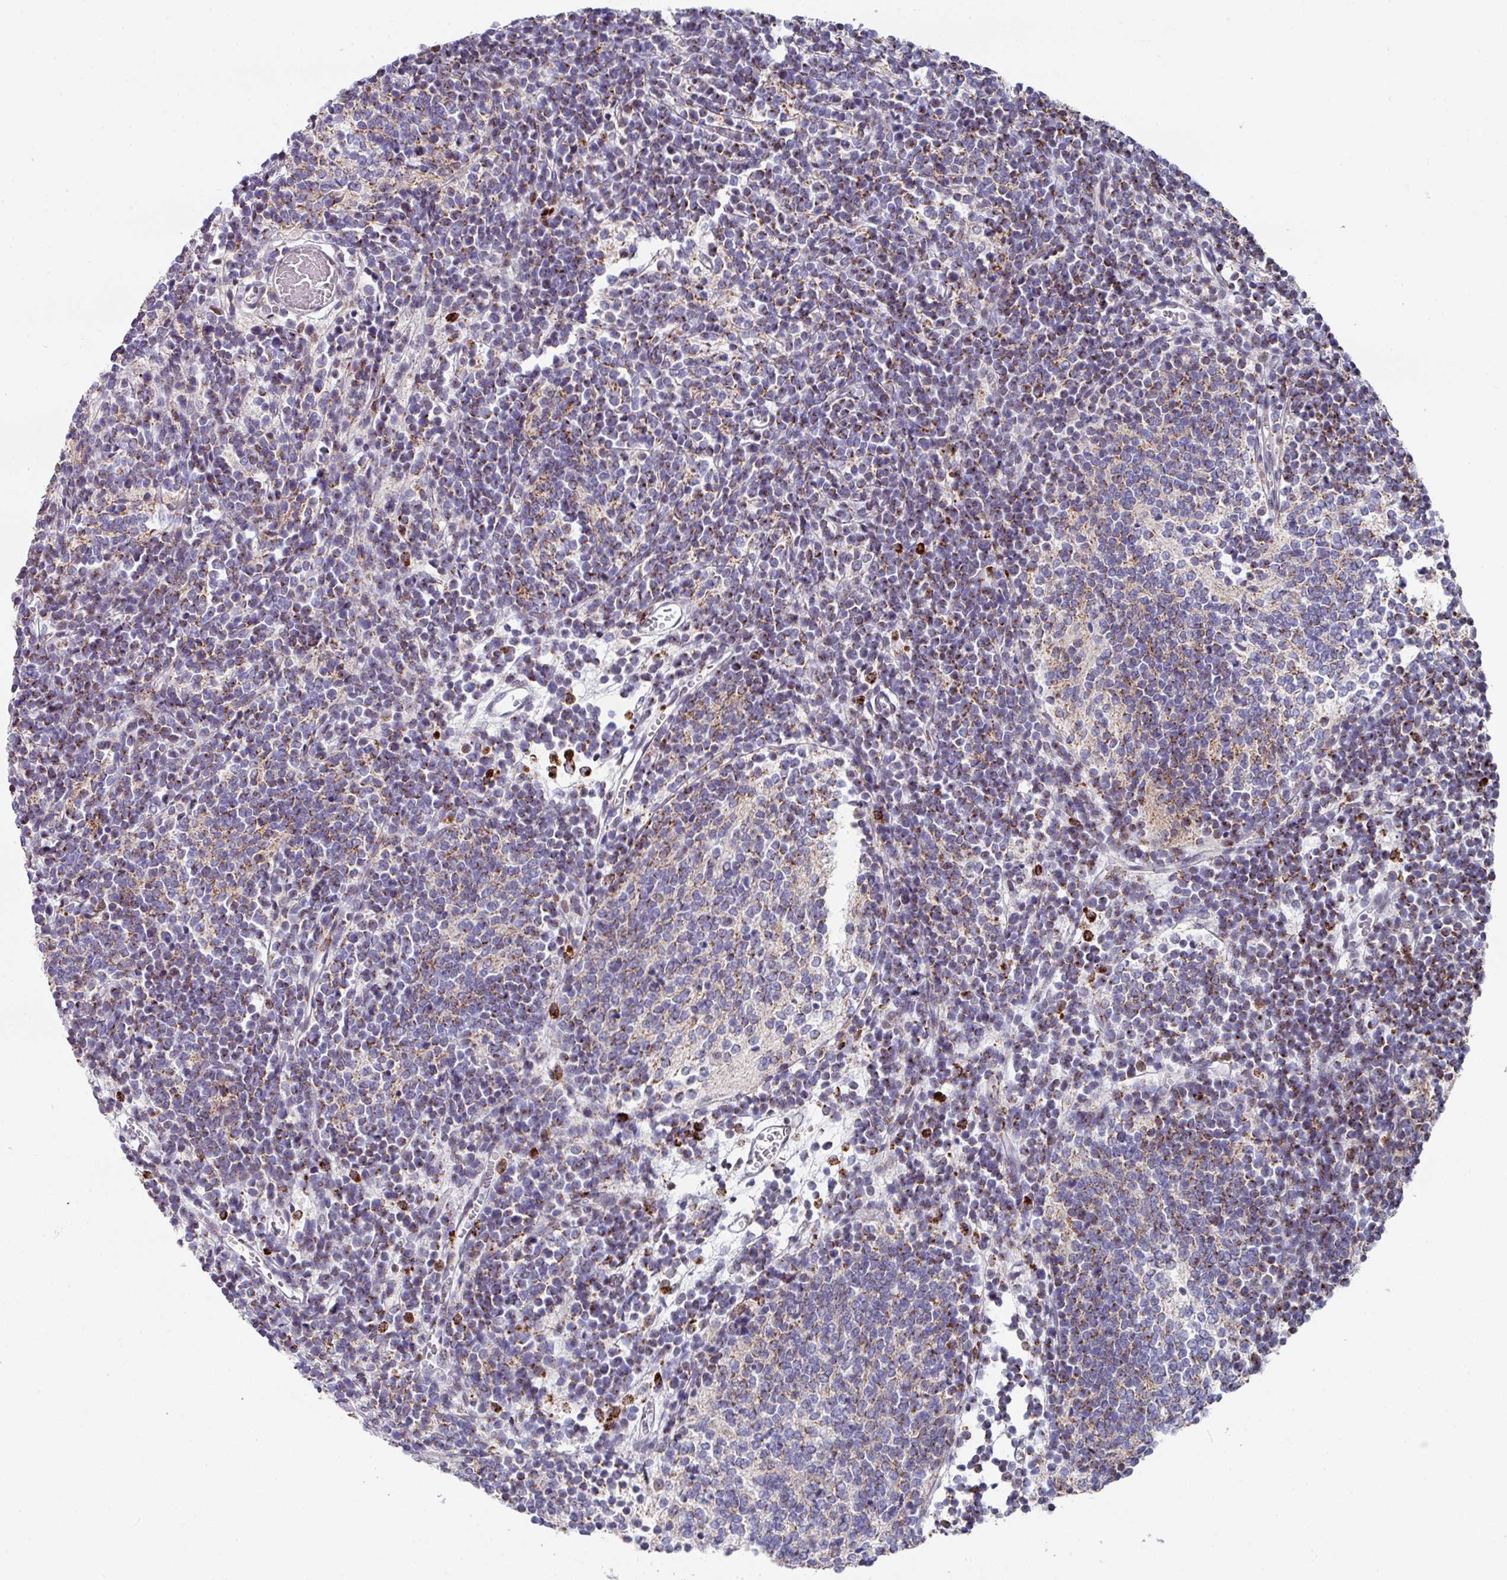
{"staining": {"intensity": "moderate", "quantity": "25%-75%", "location": "cytoplasmic/membranous"}, "tissue": "glioma", "cell_type": "Tumor cells", "image_type": "cancer", "snomed": [{"axis": "morphology", "description": "Glioma, malignant, Low grade"}, {"axis": "topography", "description": "Brain"}], "caption": "This is a micrograph of immunohistochemistry (IHC) staining of low-grade glioma (malignant), which shows moderate expression in the cytoplasmic/membranous of tumor cells.", "gene": "CBX7", "patient": {"sex": "female", "age": 1}}